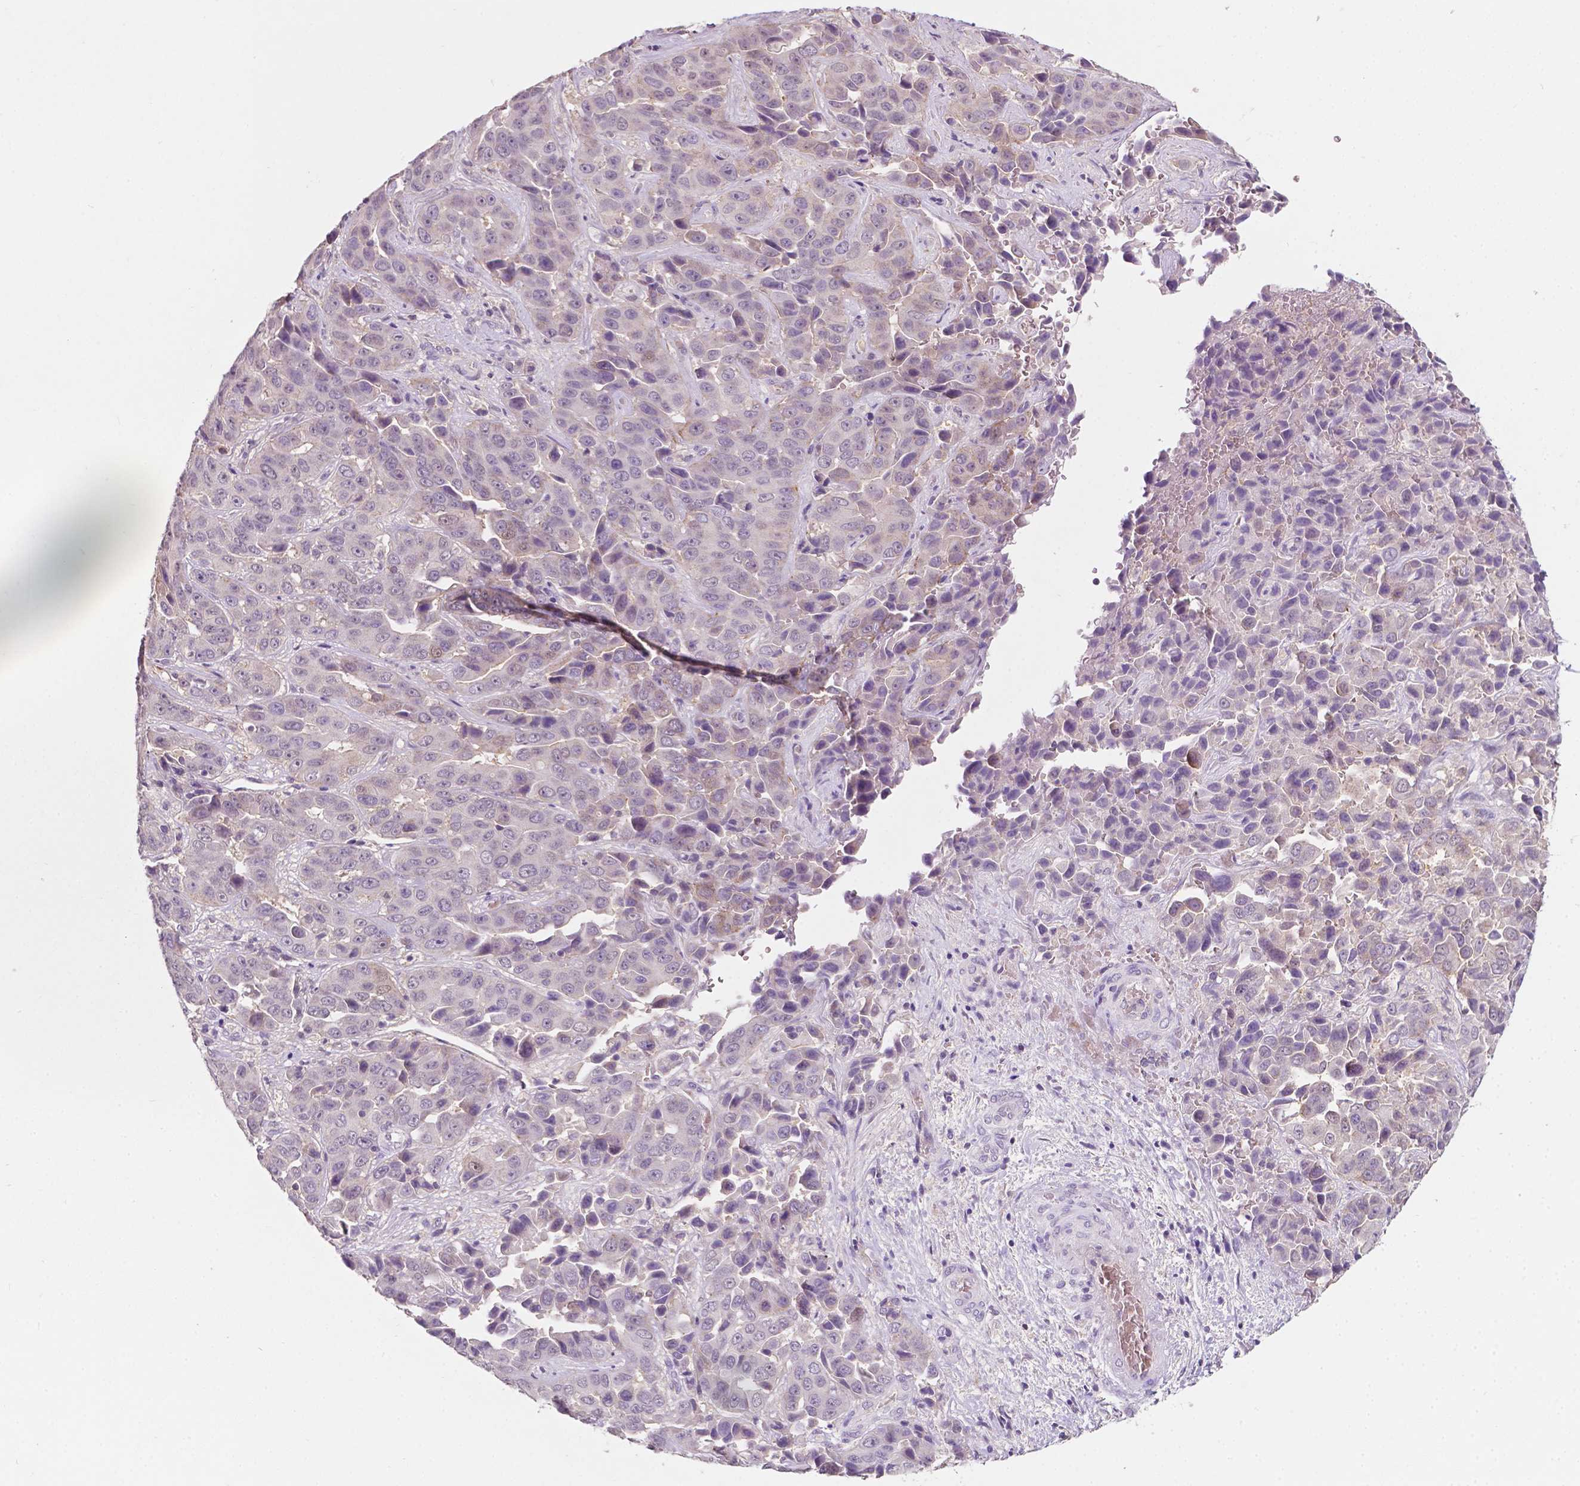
{"staining": {"intensity": "weak", "quantity": "<25%", "location": "cytoplasmic/membranous"}, "tissue": "liver cancer", "cell_type": "Tumor cells", "image_type": "cancer", "snomed": [{"axis": "morphology", "description": "Cholangiocarcinoma"}, {"axis": "topography", "description": "Liver"}], "caption": "There is no significant expression in tumor cells of liver cancer.", "gene": "EGFR", "patient": {"sex": "female", "age": 52}}